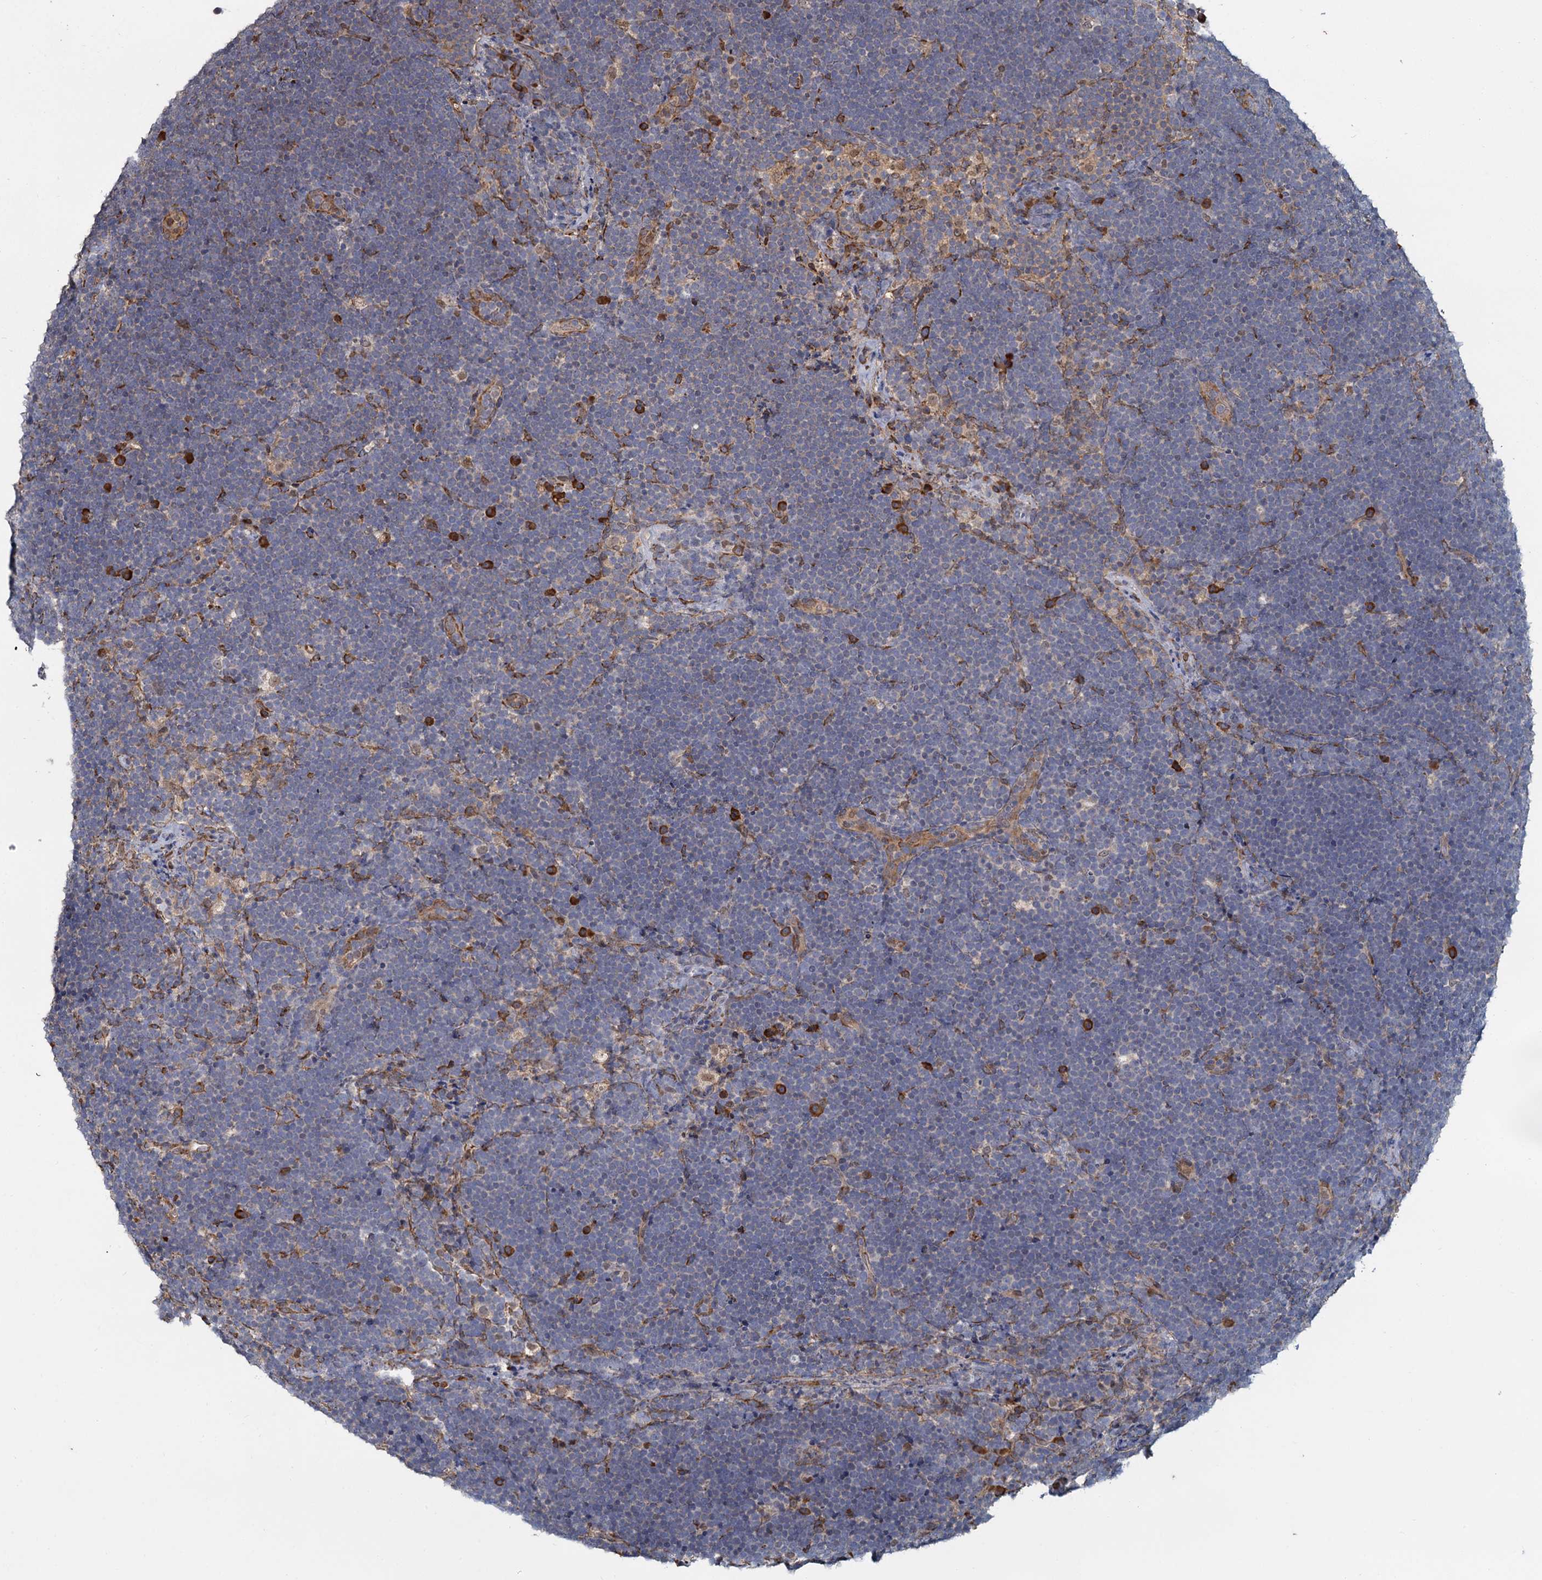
{"staining": {"intensity": "negative", "quantity": "none", "location": "none"}, "tissue": "lymphoma", "cell_type": "Tumor cells", "image_type": "cancer", "snomed": [{"axis": "morphology", "description": "Malignant lymphoma, non-Hodgkin's type, High grade"}, {"axis": "topography", "description": "Lymph node"}], "caption": "DAB immunohistochemical staining of human malignant lymphoma, non-Hodgkin's type (high-grade) reveals no significant positivity in tumor cells.", "gene": "LRRC51", "patient": {"sex": "male", "age": 13}}